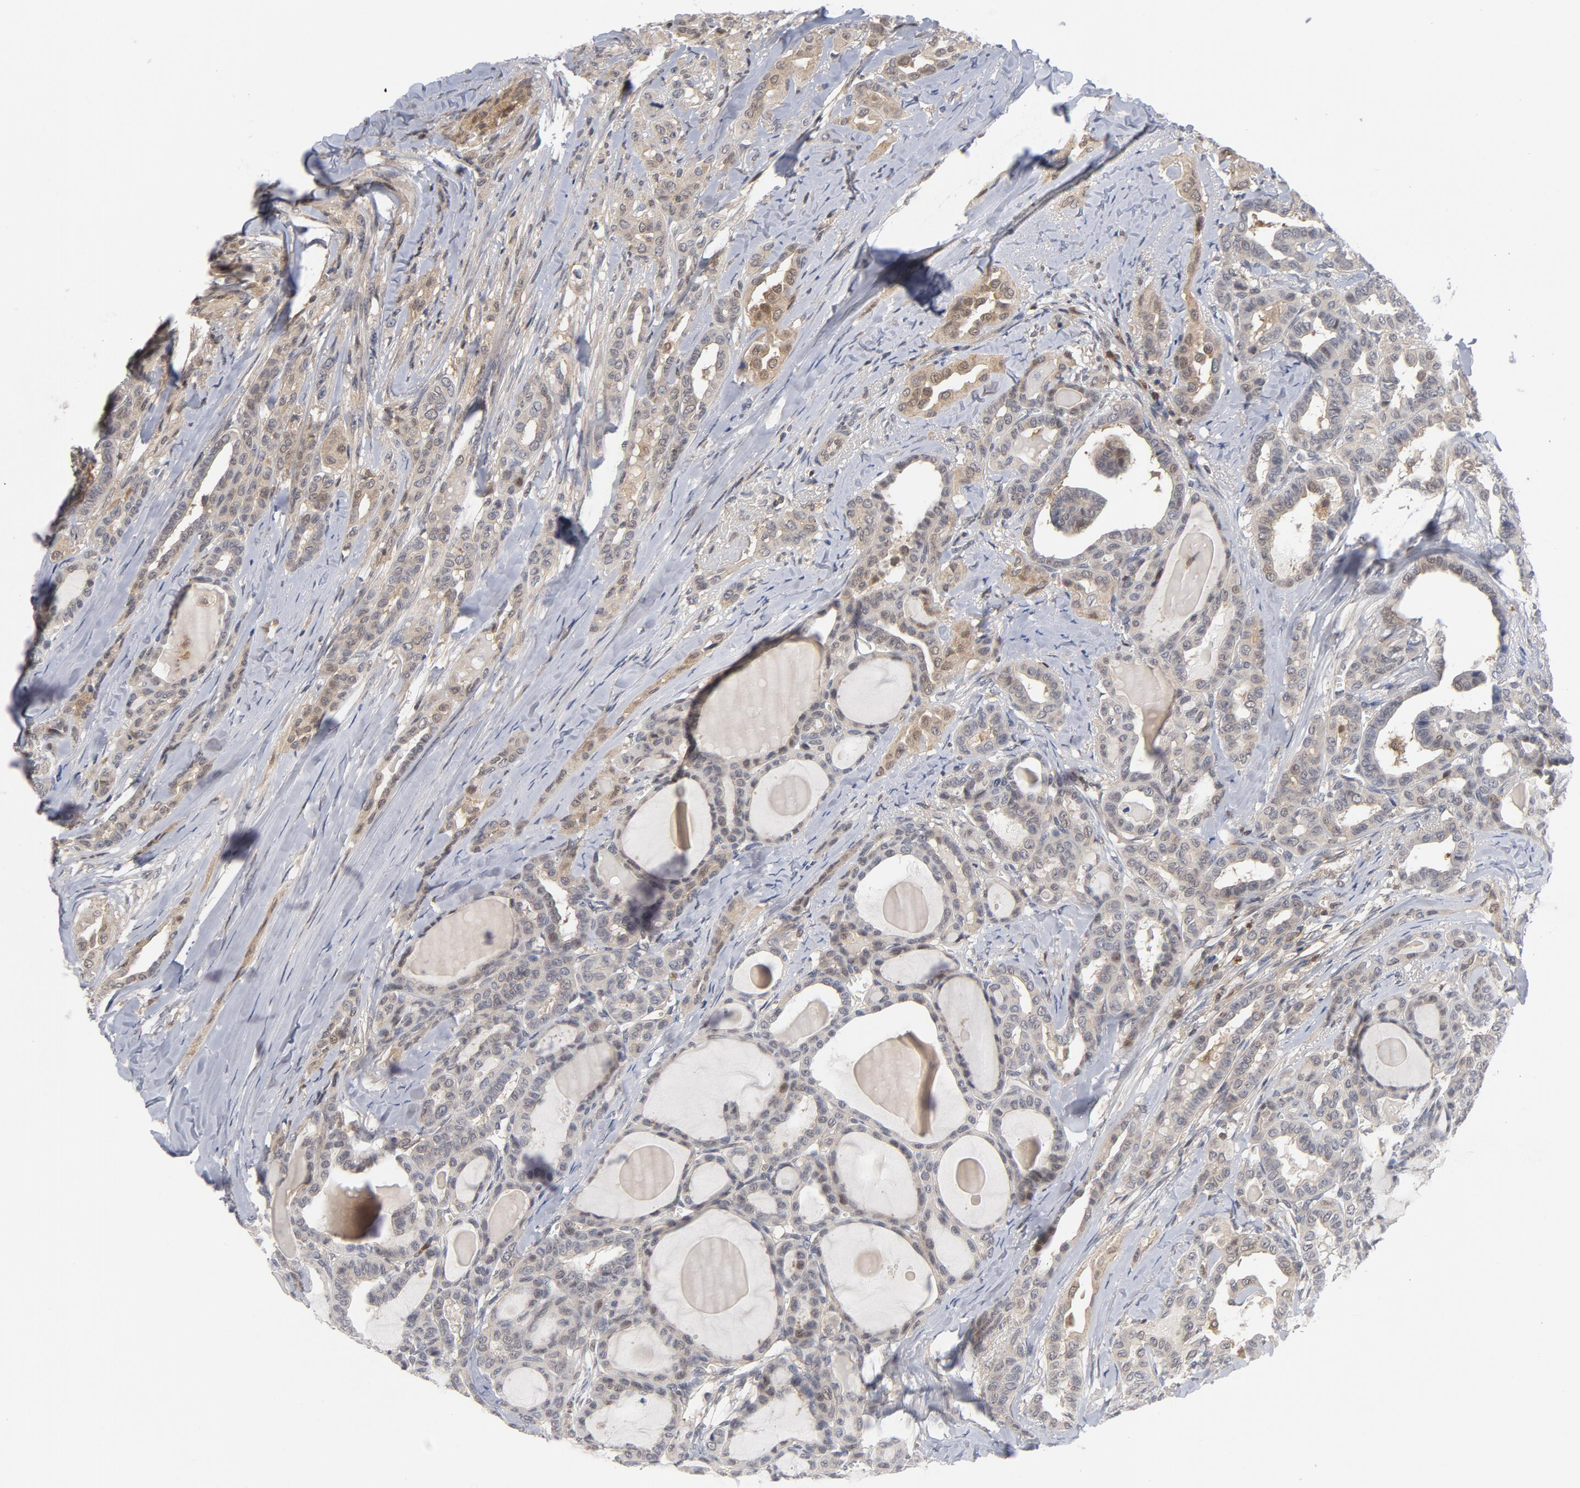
{"staining": {"intensity": "weak", "quantity": "<25%", "location": "cytoplasmic/membranous,nuclear"}, "tissue": "thyroid cancer", "cell_type": "Tumor cells", "image_type": "cancer", "snomed": [{"axis": "morphology", "description": "Carcinoma, NOS"}, {"axis": "topography", "description": "Thyroid gland"}], "caption": "Carcinoma (thyroid) was stained to show a protein in brown. There is no significant expression in tumor cells.", "gene": "TRADD", "patient": {"sex": "female", "age": 91}}